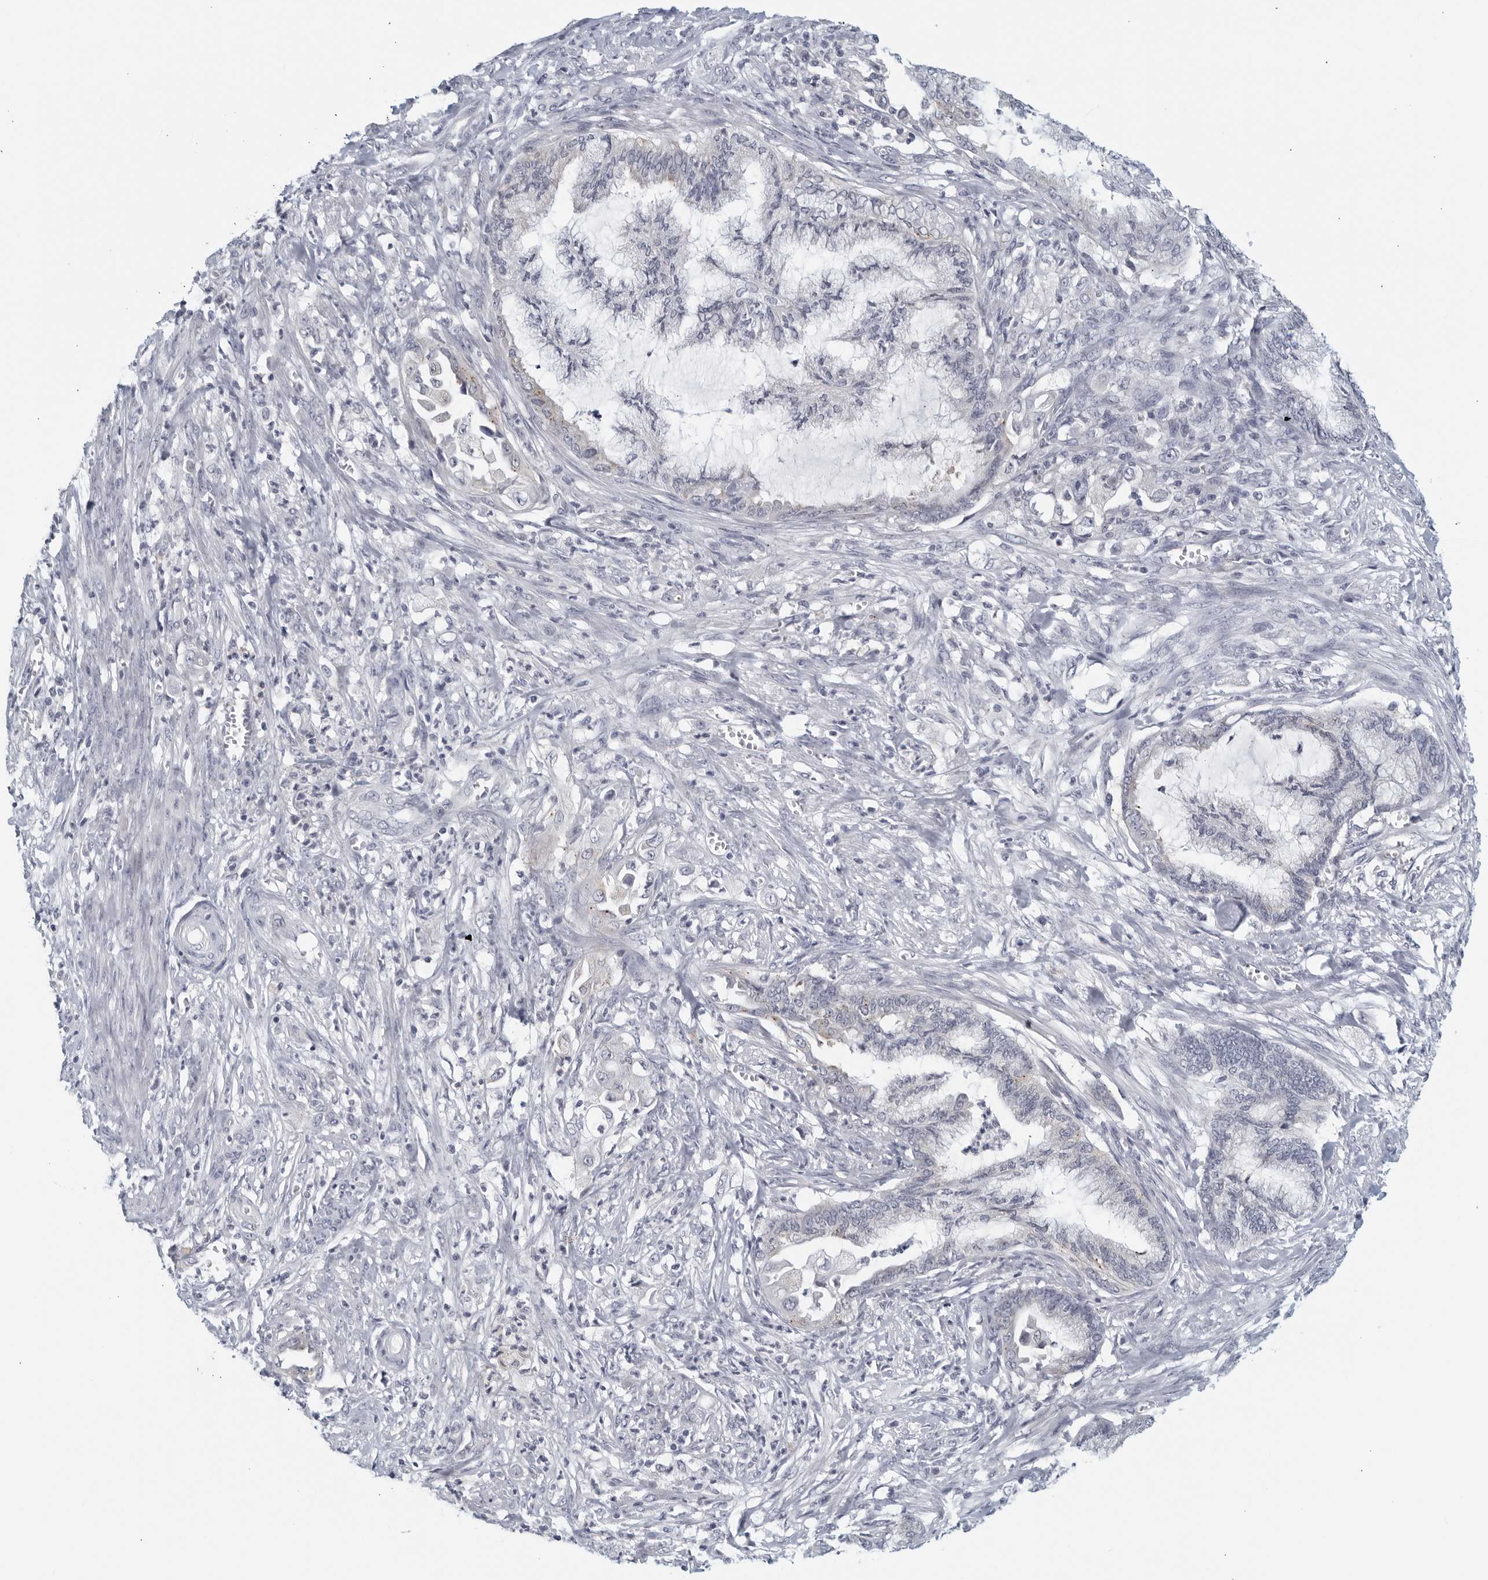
{"staining": {"intensity": "negative", "quantity": "none", "location": "none"}, "tissue": "endometrial cancer", "cell_type": "Tumor cells", "image_type": "cancer", "snomed": [{"axis": "morphology", "description": "Adenocarcinoma, NOS"}, {"axis": "topography", "description": "Endometrium"}], "caption": "This is an immunohistochemistry micrograph of human endometrial cancer. There is no positivity in tumor cells.", "gene": "MATN1", "patient": {"sex": "female", "age": 86}}